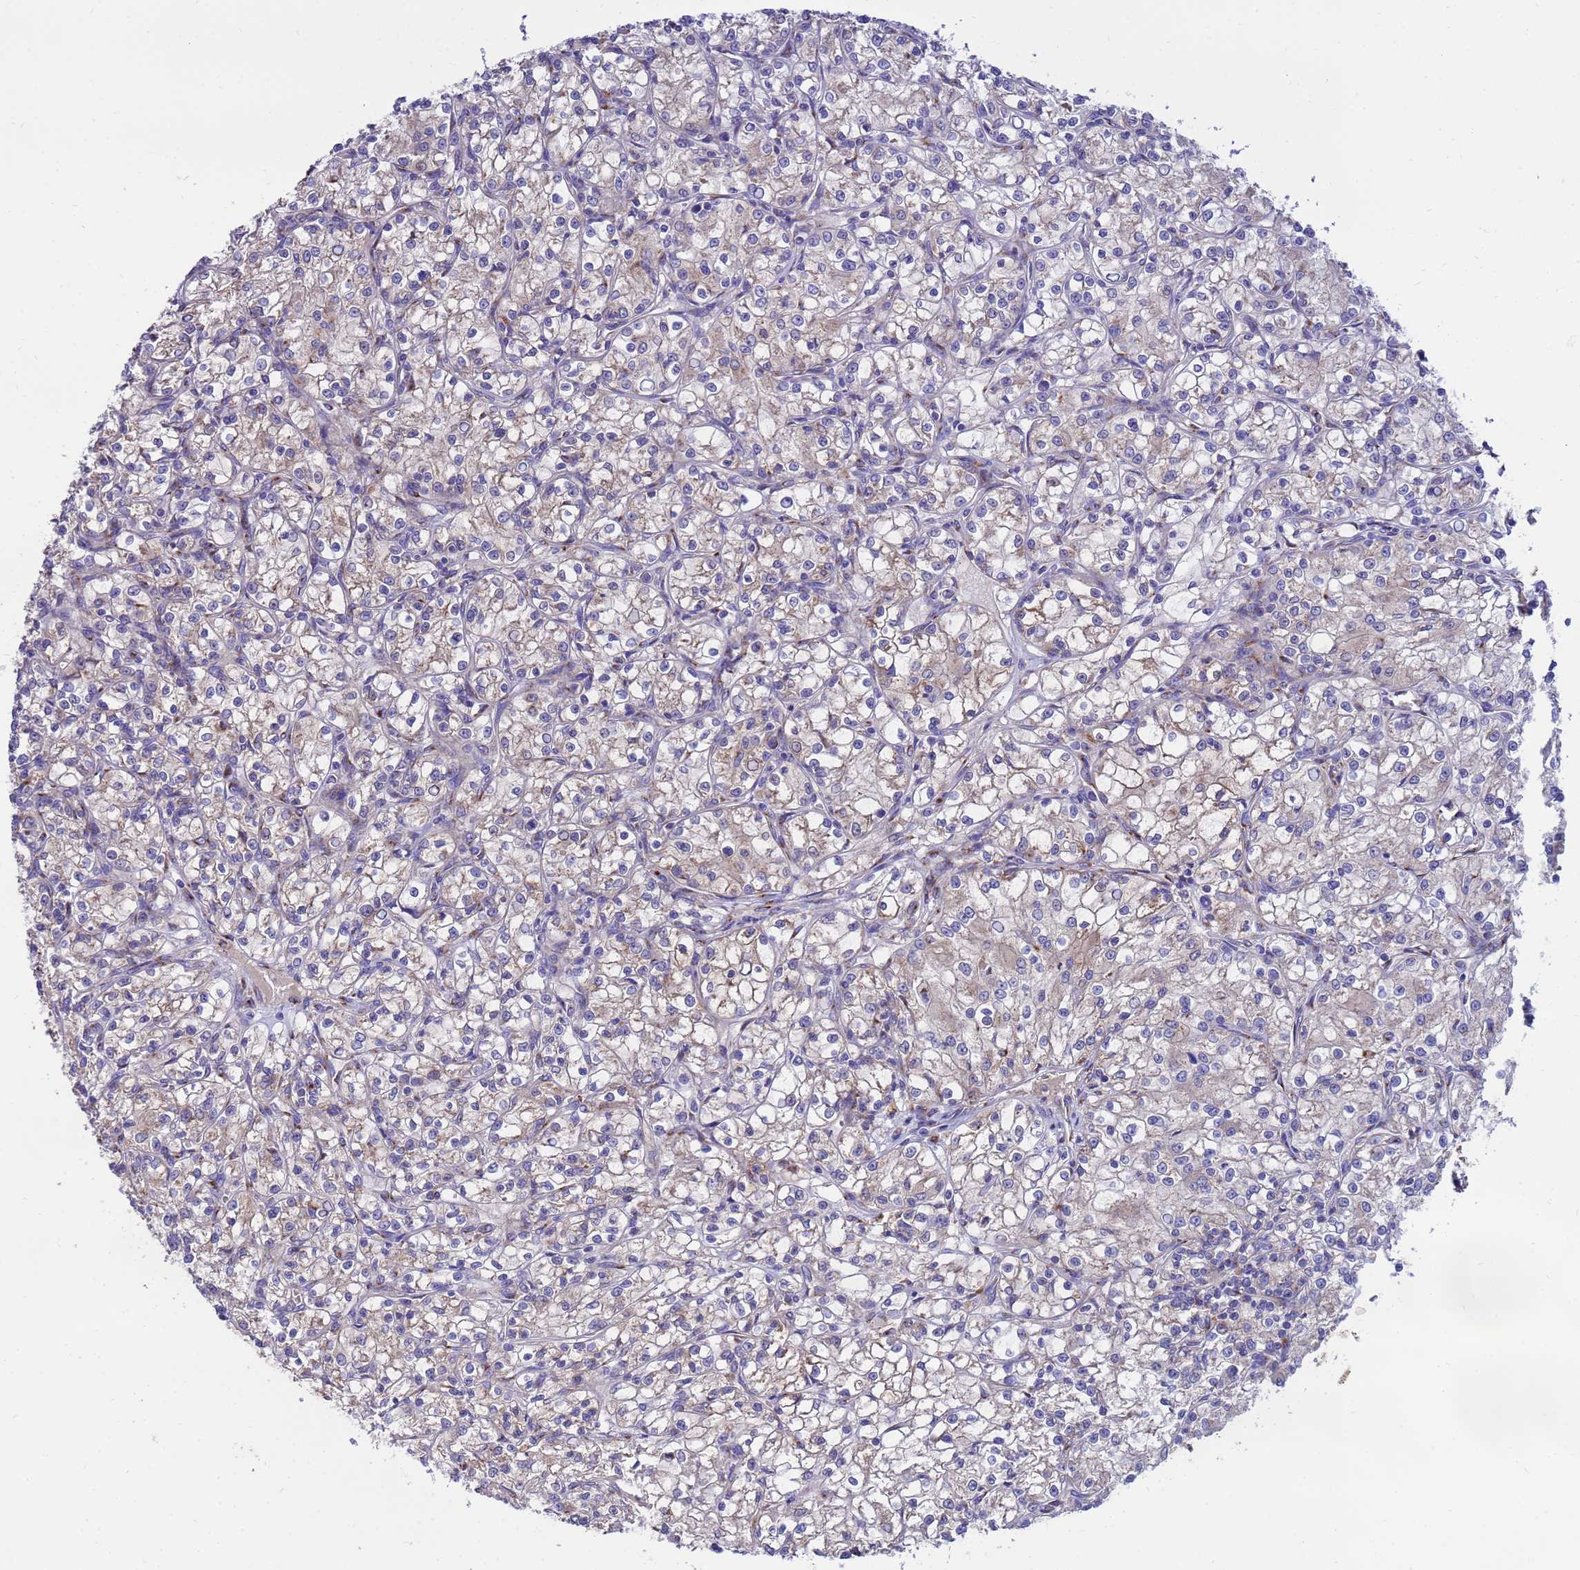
{"staining": {"intensity": "moderate", "quantity": "25%-75%", "location": "cytoplasmic/membranous"}, "tissue": "renal cancer", "cell_type": "Tumor cells", "image_type": "cancer", "snomed": [{"axis": "morphology", "description": "Adenocarcinoma, NOS"}, {"axis": "topography", "description": "Kidney"}], "caption": "Human renal cancer stained with a protein marker exhibits moderate staining in tumor cells.", "gene": "HPS3", "patient": {"sex": "female", "age": 59}}